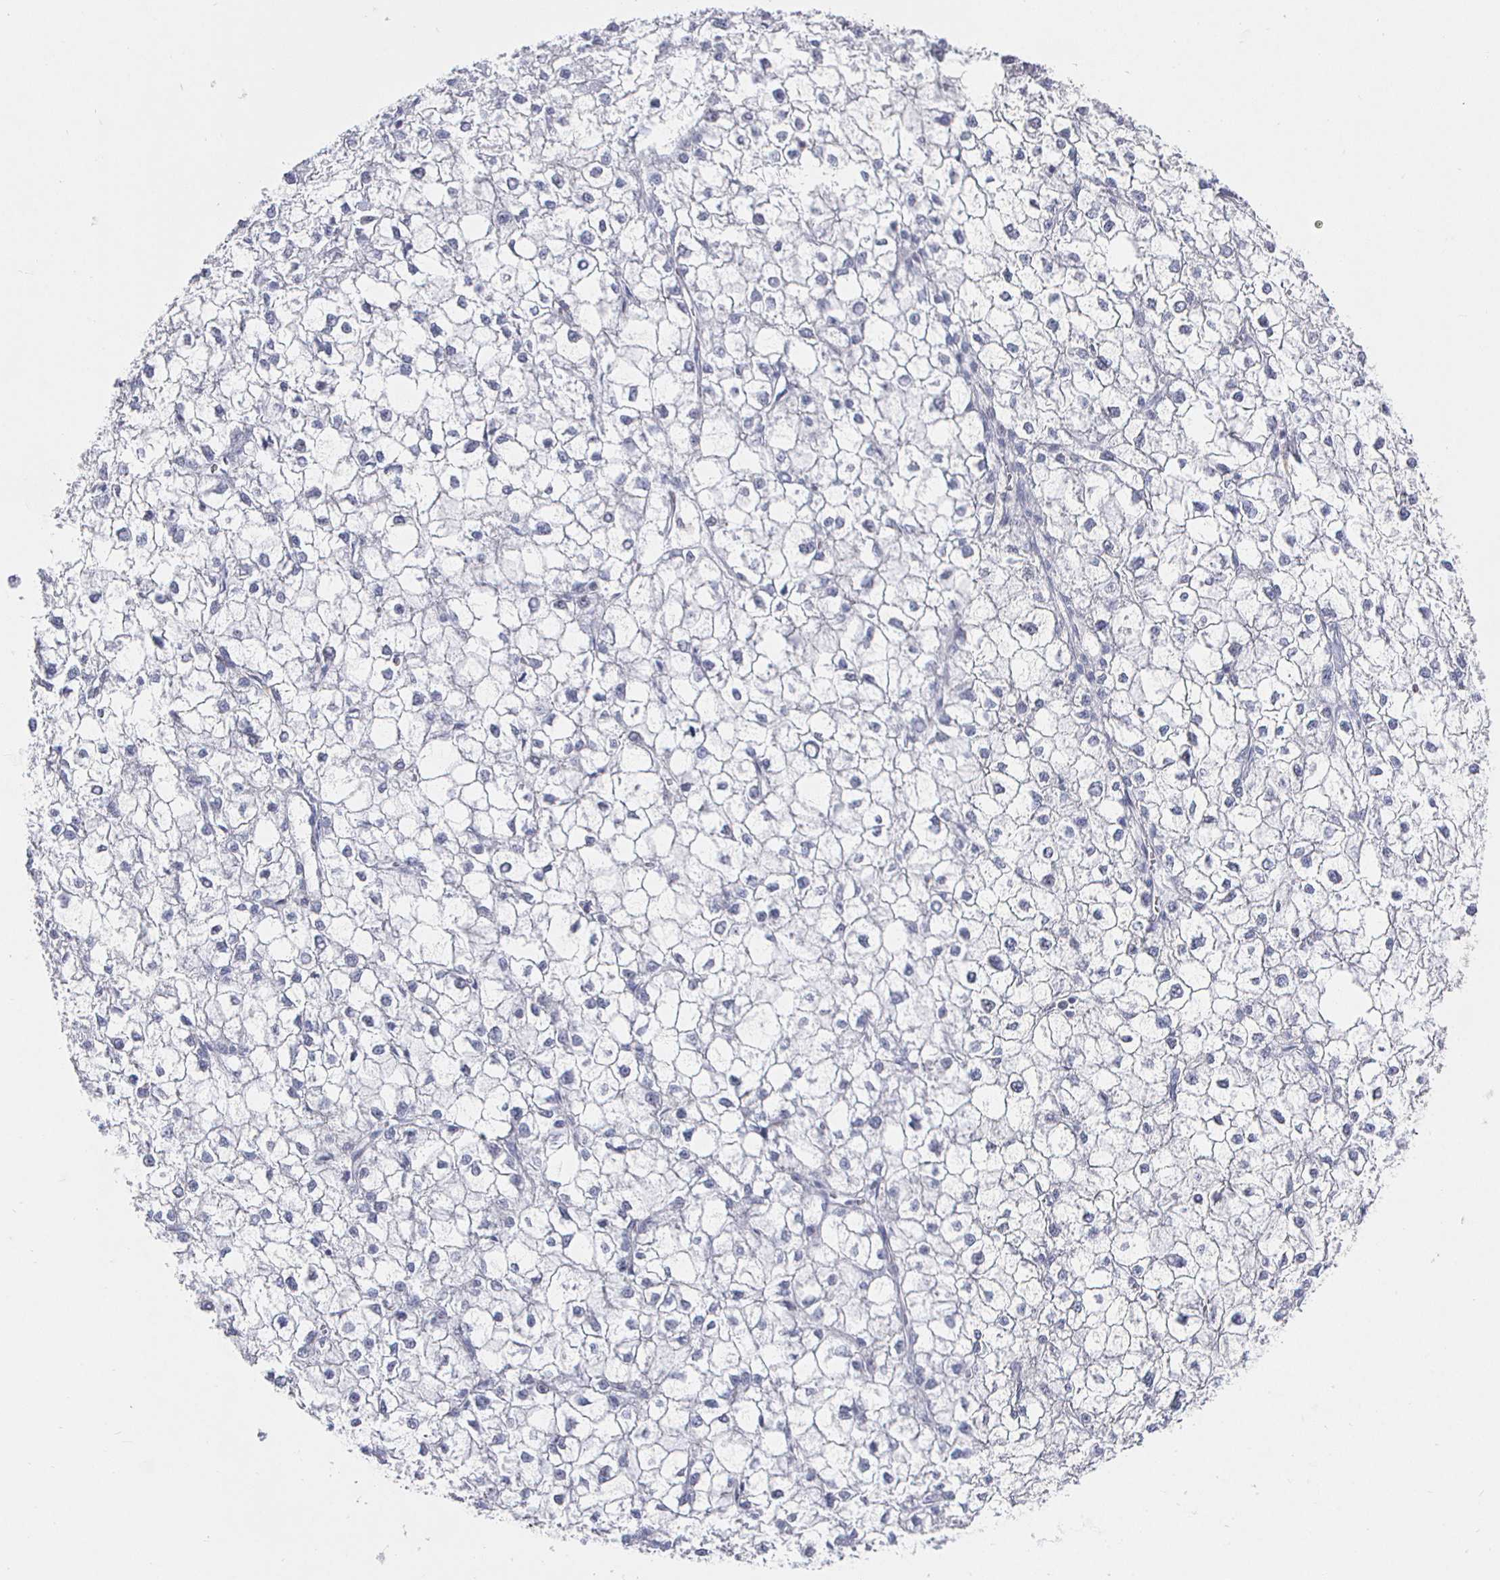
{"staining": {"intensity": "negative", "quantity": "none", "location": "none"}, "tissue": "liver cancer", "cell_type": "Tumor cells", "image_type": "cancer", "snomed": [{"axis": "morphology", "description": "Carcinoma, Hepatocellular, NOS"}, {"axis": "topography", "description": "Liver"}], "caption": "Tumor cells show no significant positivity in liver cancer (hepatocellular carcinoma).", "gene": "LRRC23", "patient": {"sex": "female", "age": 43}}